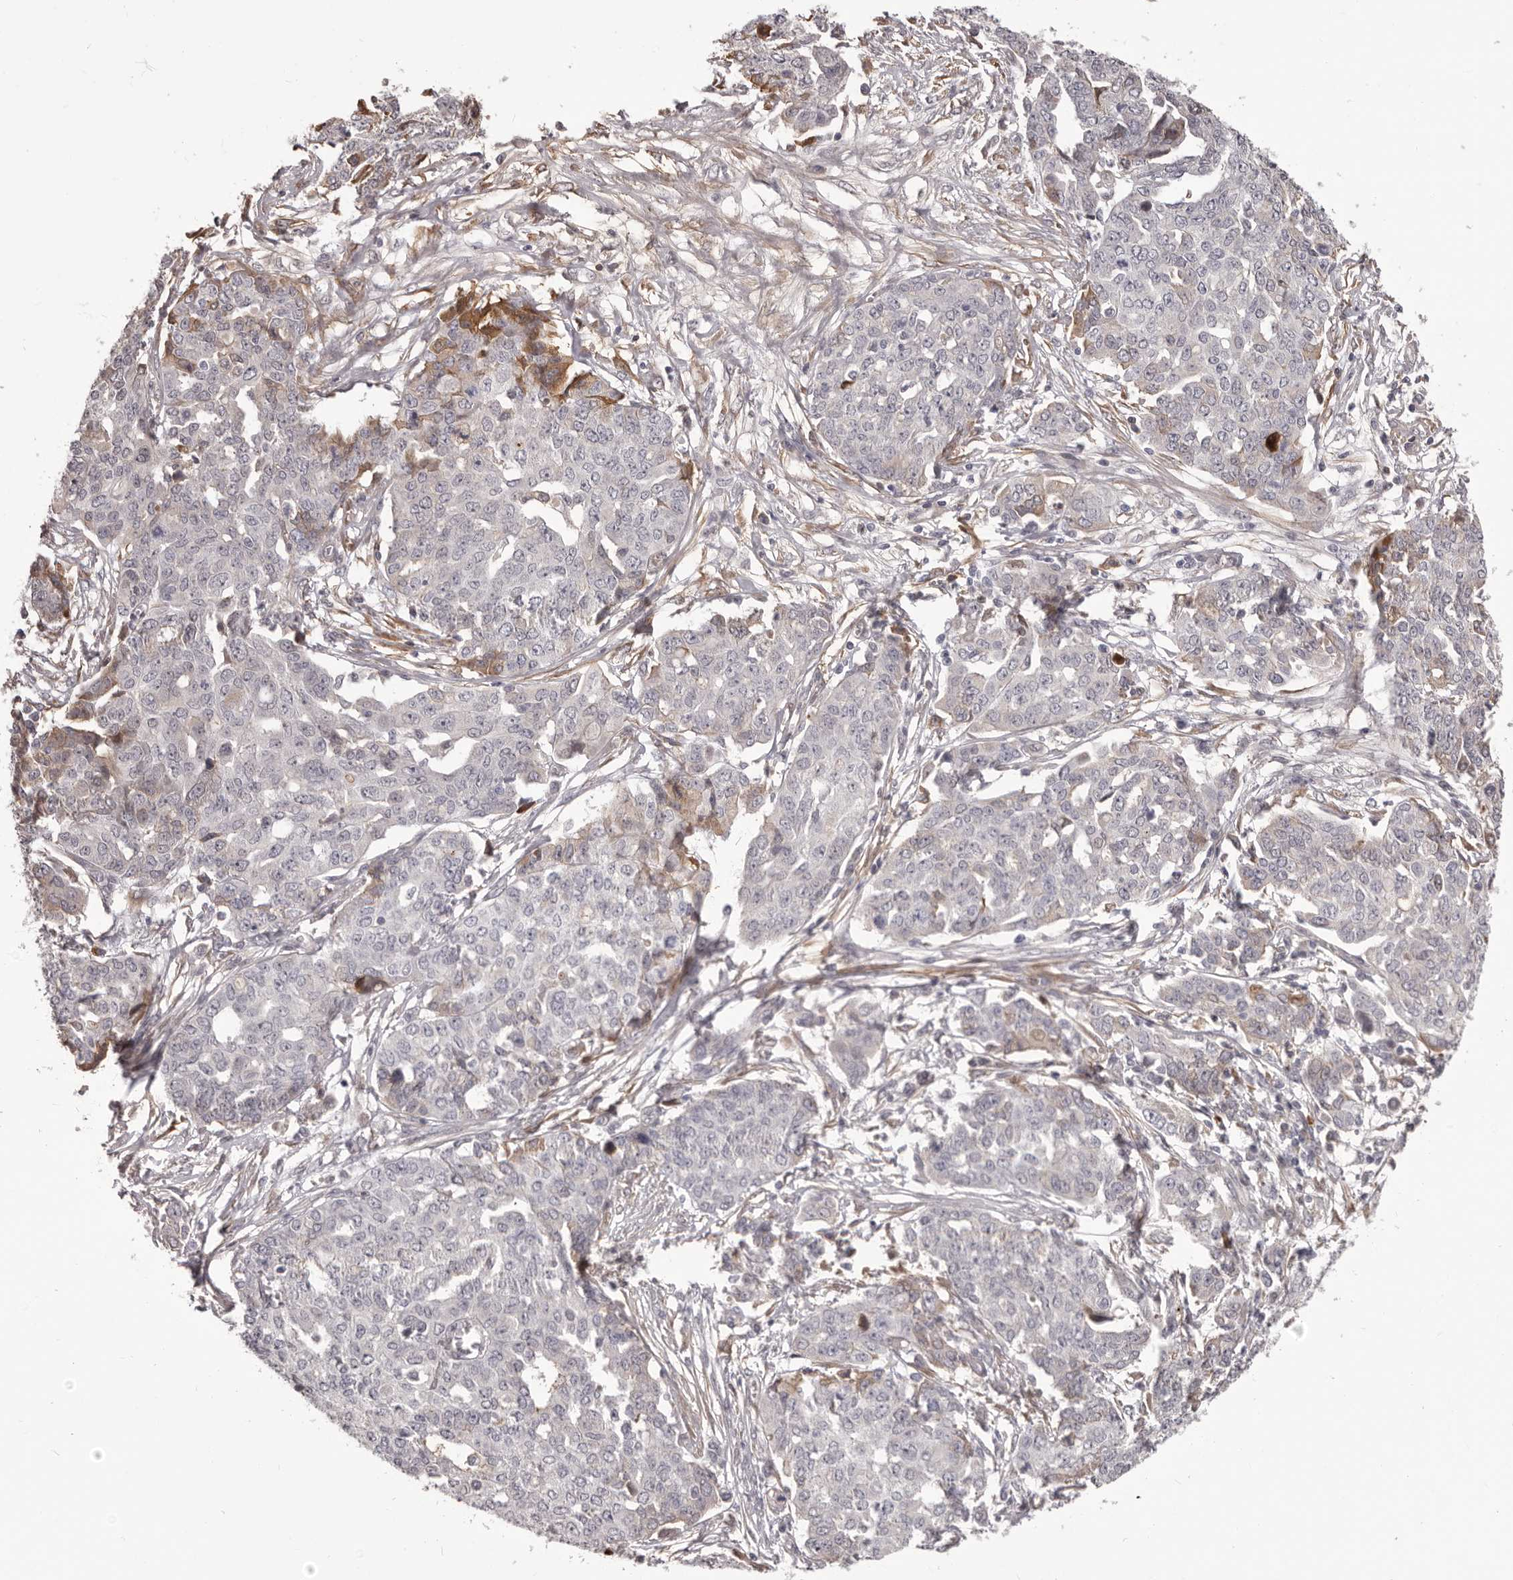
{"staining": {"intensity": "negative", "quantity": "none", "location": "none"}, "tissue": "ovarian cancer", "cell_type": "Tumor cells", "image_type": "cancer", "snomed": [{"axis": "morphology", "description": "Cystadenocarcinoma, serous, NOS"}, {"axis": "topography", "description": "Soft tissue"}, {"axis": "topography", "description": "Ovary"}], "caption": "Tumor cells show no significant protein expression in ovarian serous cystadenocarcinoma.", "gene": "OTUD3", "patient": {"sex": "female", "age": 57}}